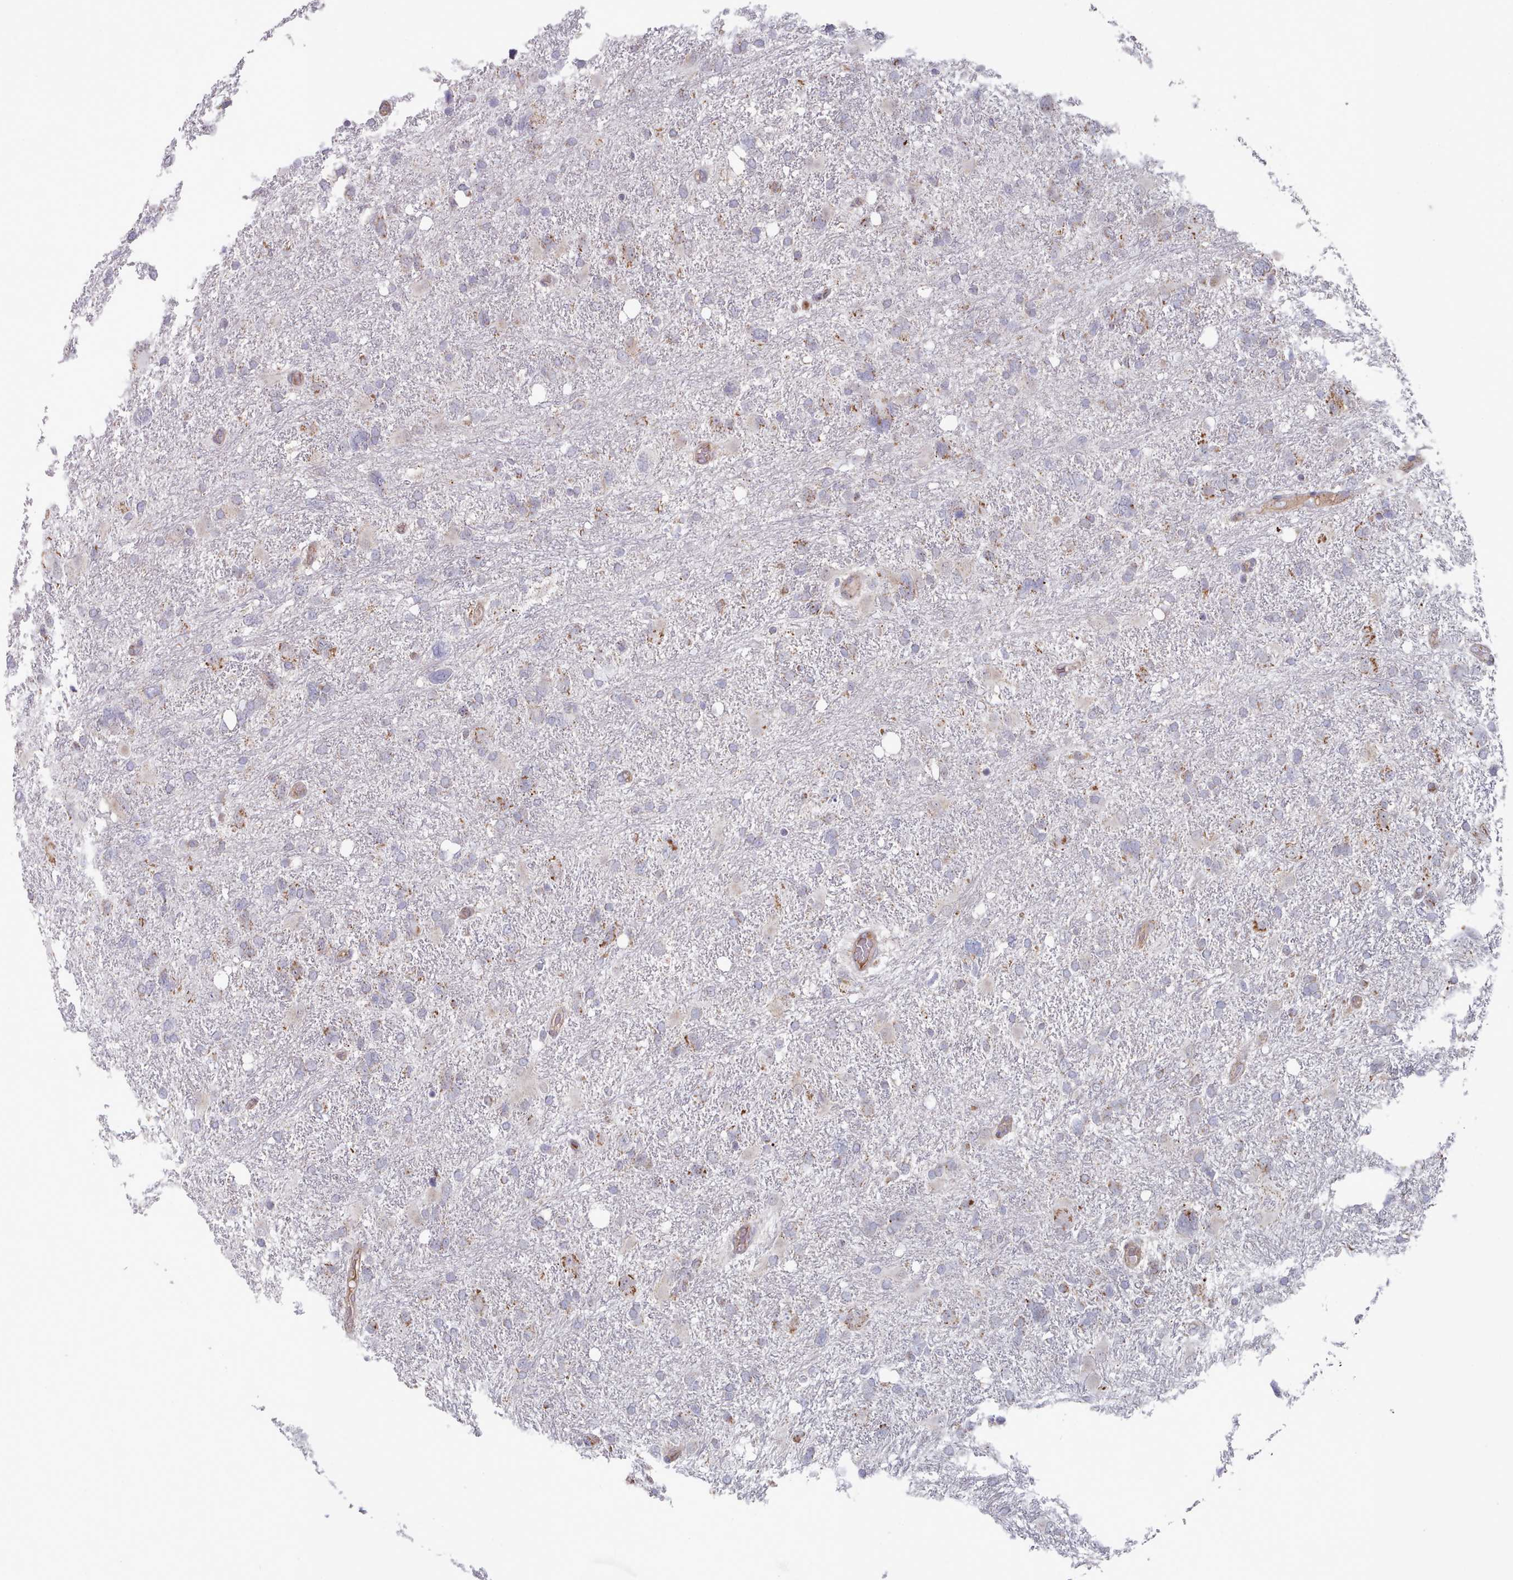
{"staining": {"intensity": "weak", "quantity": "25%-75%", "location": "cytoplasmic/membranous"}, "tissue": "glioma", "cell_type": "Tumor cells", "image_type": "cancer", "snomed": [{"axis": "morphology", "description": "Glioma, malignant, High grade"}, {"axis": "topography", "description": "Brain"}], "caption": "Protein expression analysis of malignant high-grade glioma reveals weak cytoplasmic/membranous staining in about 25%-75% of tumor cells.", "gene": "TRARG1", "patient": {"sex": "male", "age": 61}}